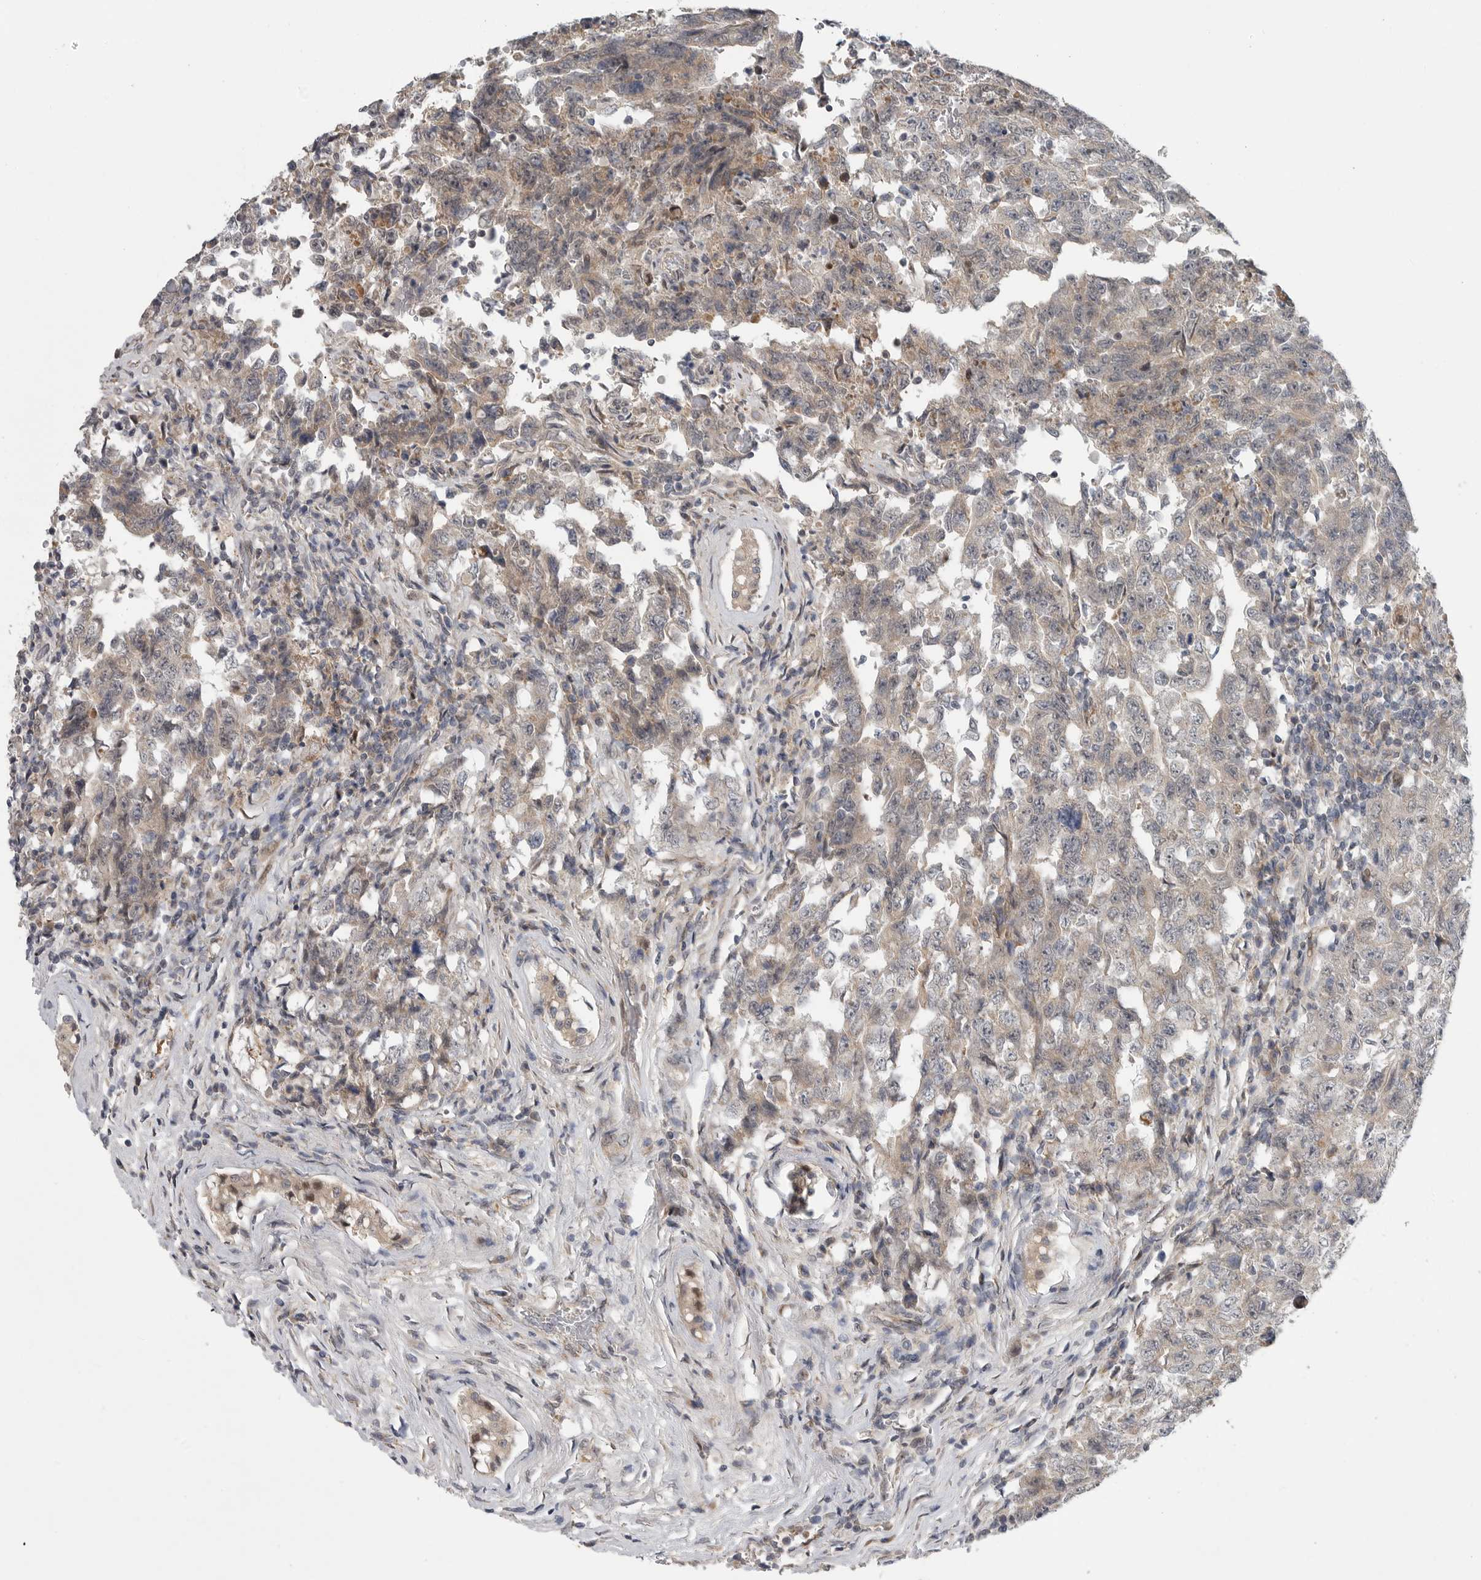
{"staining": {"intensity": "weak", "quantity": "25%-75%", "location": "cytoplasmic/membranous"}, "tissue": "testis cancer", "cell_type": "Tumor cells", "image_type": "cancer", "snomed": [{"axis": "morphology", "description": "Carcinoma, Embryonal, NOS"}, {"axis": "topography", "description": "Testis"}], "caption": "Immunohistochemistry (DAB (3,3'-diaminobenzidine)) staining of human testis embryonal carcinoma shows weak cytoplasmic/membranous protein expression in about 25%-75% of tumor cells.", "gene": "FBXO43", "patient": {"sex": "male", "age": 26}}